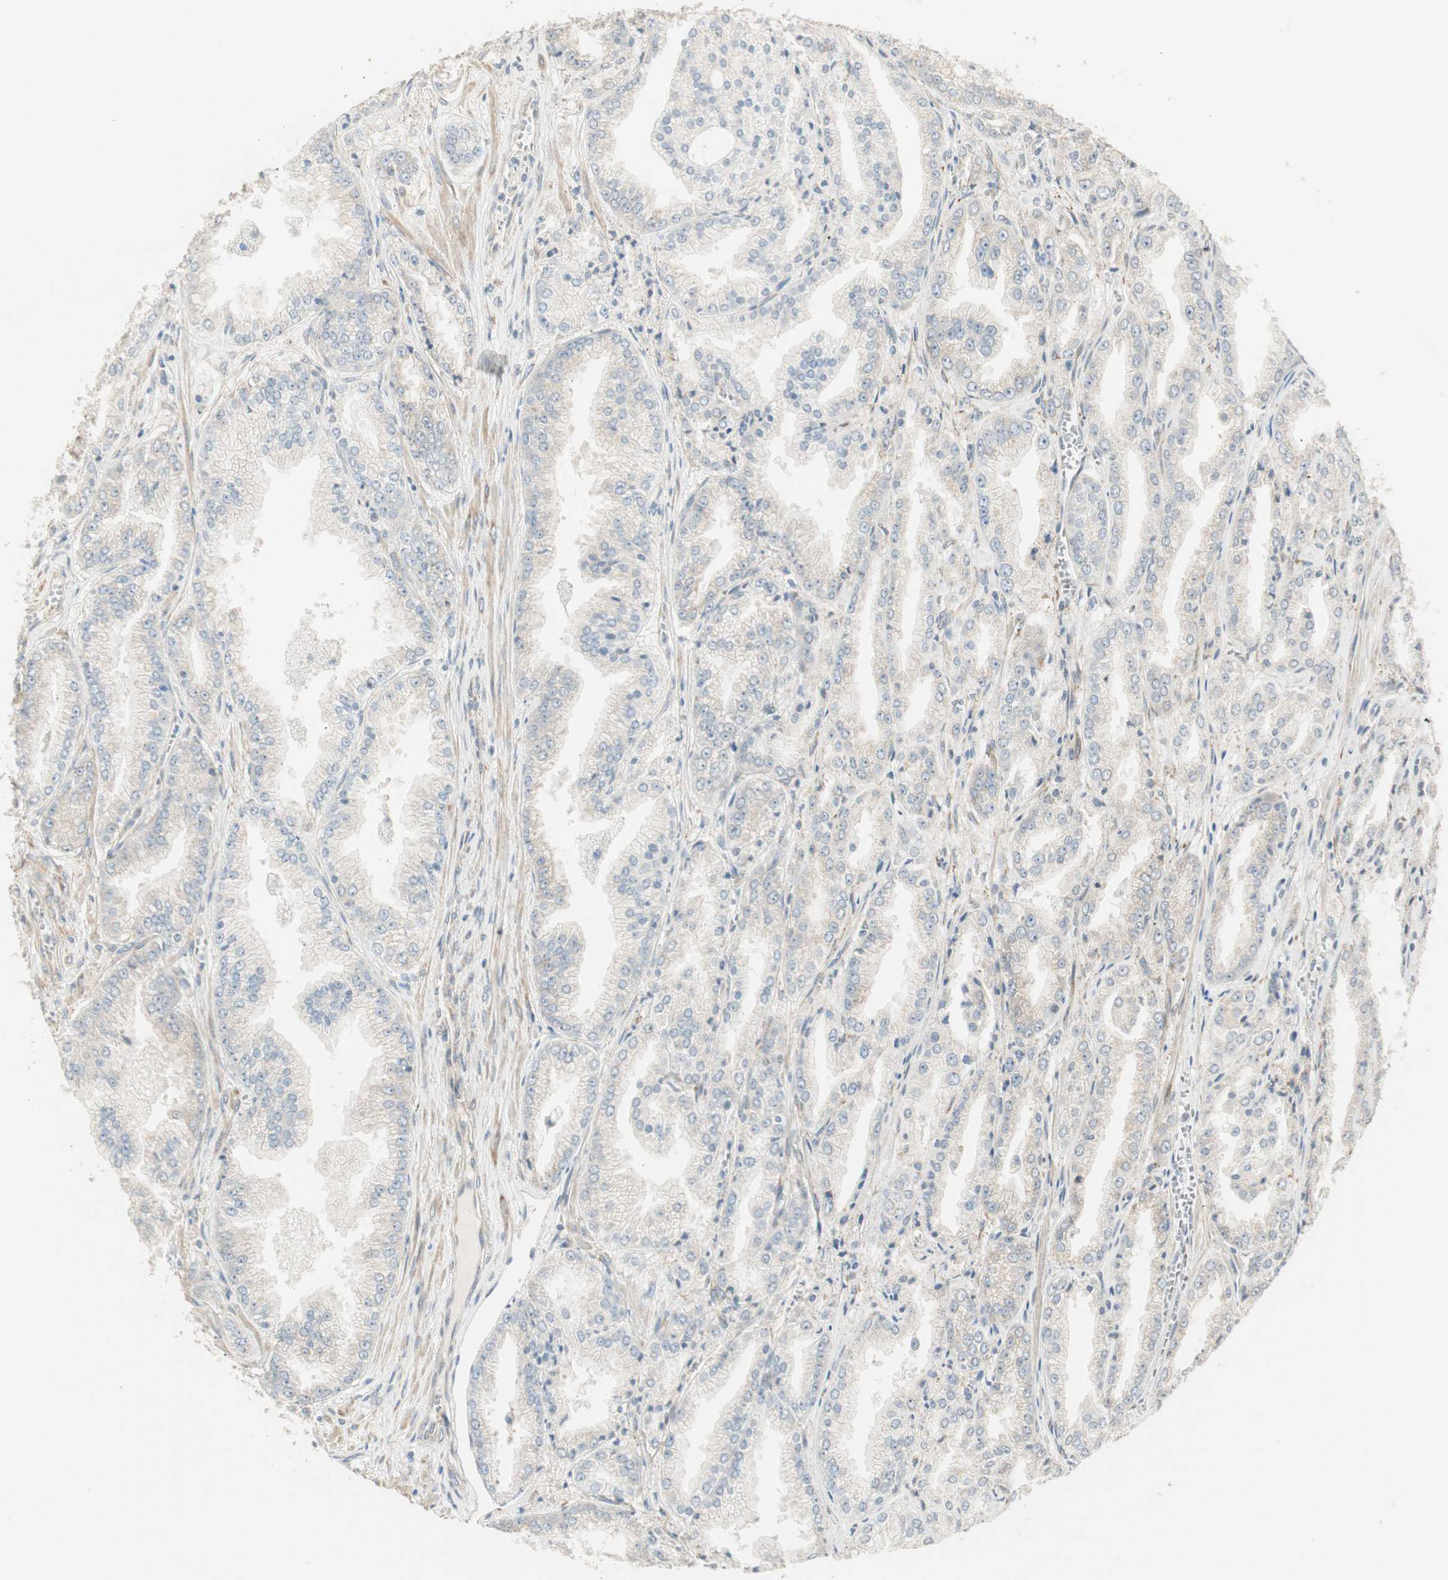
{"staining": {"intensity": "weak", "quantity": "<25%", "location": "cytoplasmic/membranous"}, "tissue": "prostate cancer", "cell_type": "Tumor cells", "image_type": "cancer", "snomed": [{"axis": "morphology", "description": "Adenocarcinoma, High grade"}, {"axis": "topography", "description": "Prostate"}], "caption": "Micrograph shows no protein positivity in tumor cells of prostate high-grade adenocarcinoma tissue. (DAB (3,3'-diaminobenzidine) immunohistochemistry with hematoxylin counter stain).", "gene": "TASOR", "patient": {"sex": "male", "age": 61}}